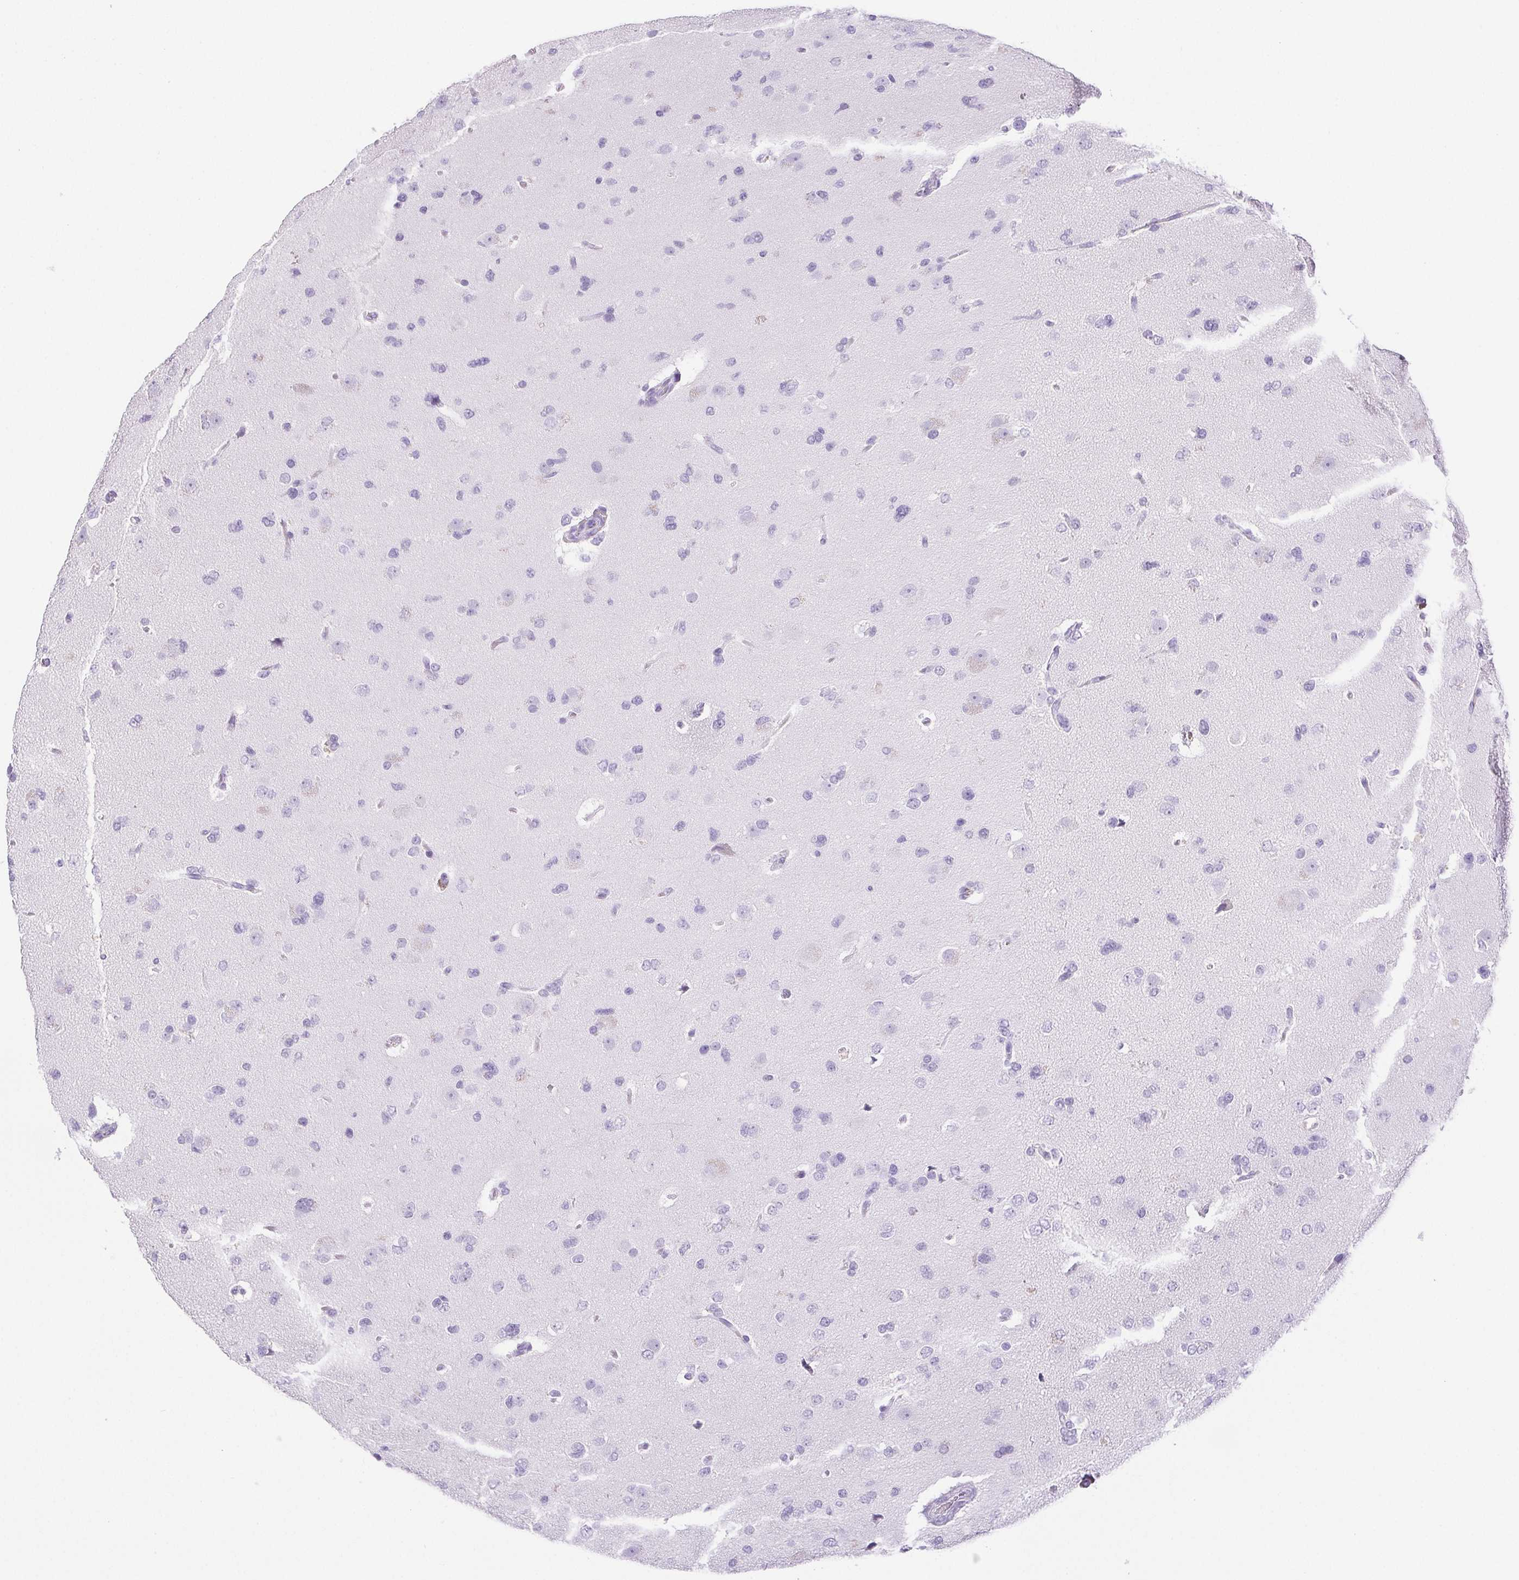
{"staining": {"intensity": "negative", "quantity": "none", "location": "none"}, "tissue": "glioma", "cell_type": "Tumor cells", "image_type": "cancer", "snomed": [{"axis": "morphology", "description": "Glioma, malignant, Low grade"}, {"axis": "topography", "description": "Brain"}], "caption": "DAB immunohistochemical staining of malignant glioma (low-grade) demonstrates no significant staining in tumor cells.", "gene": "HLA-G", "patient": {"sex": "female", "age": 55}}